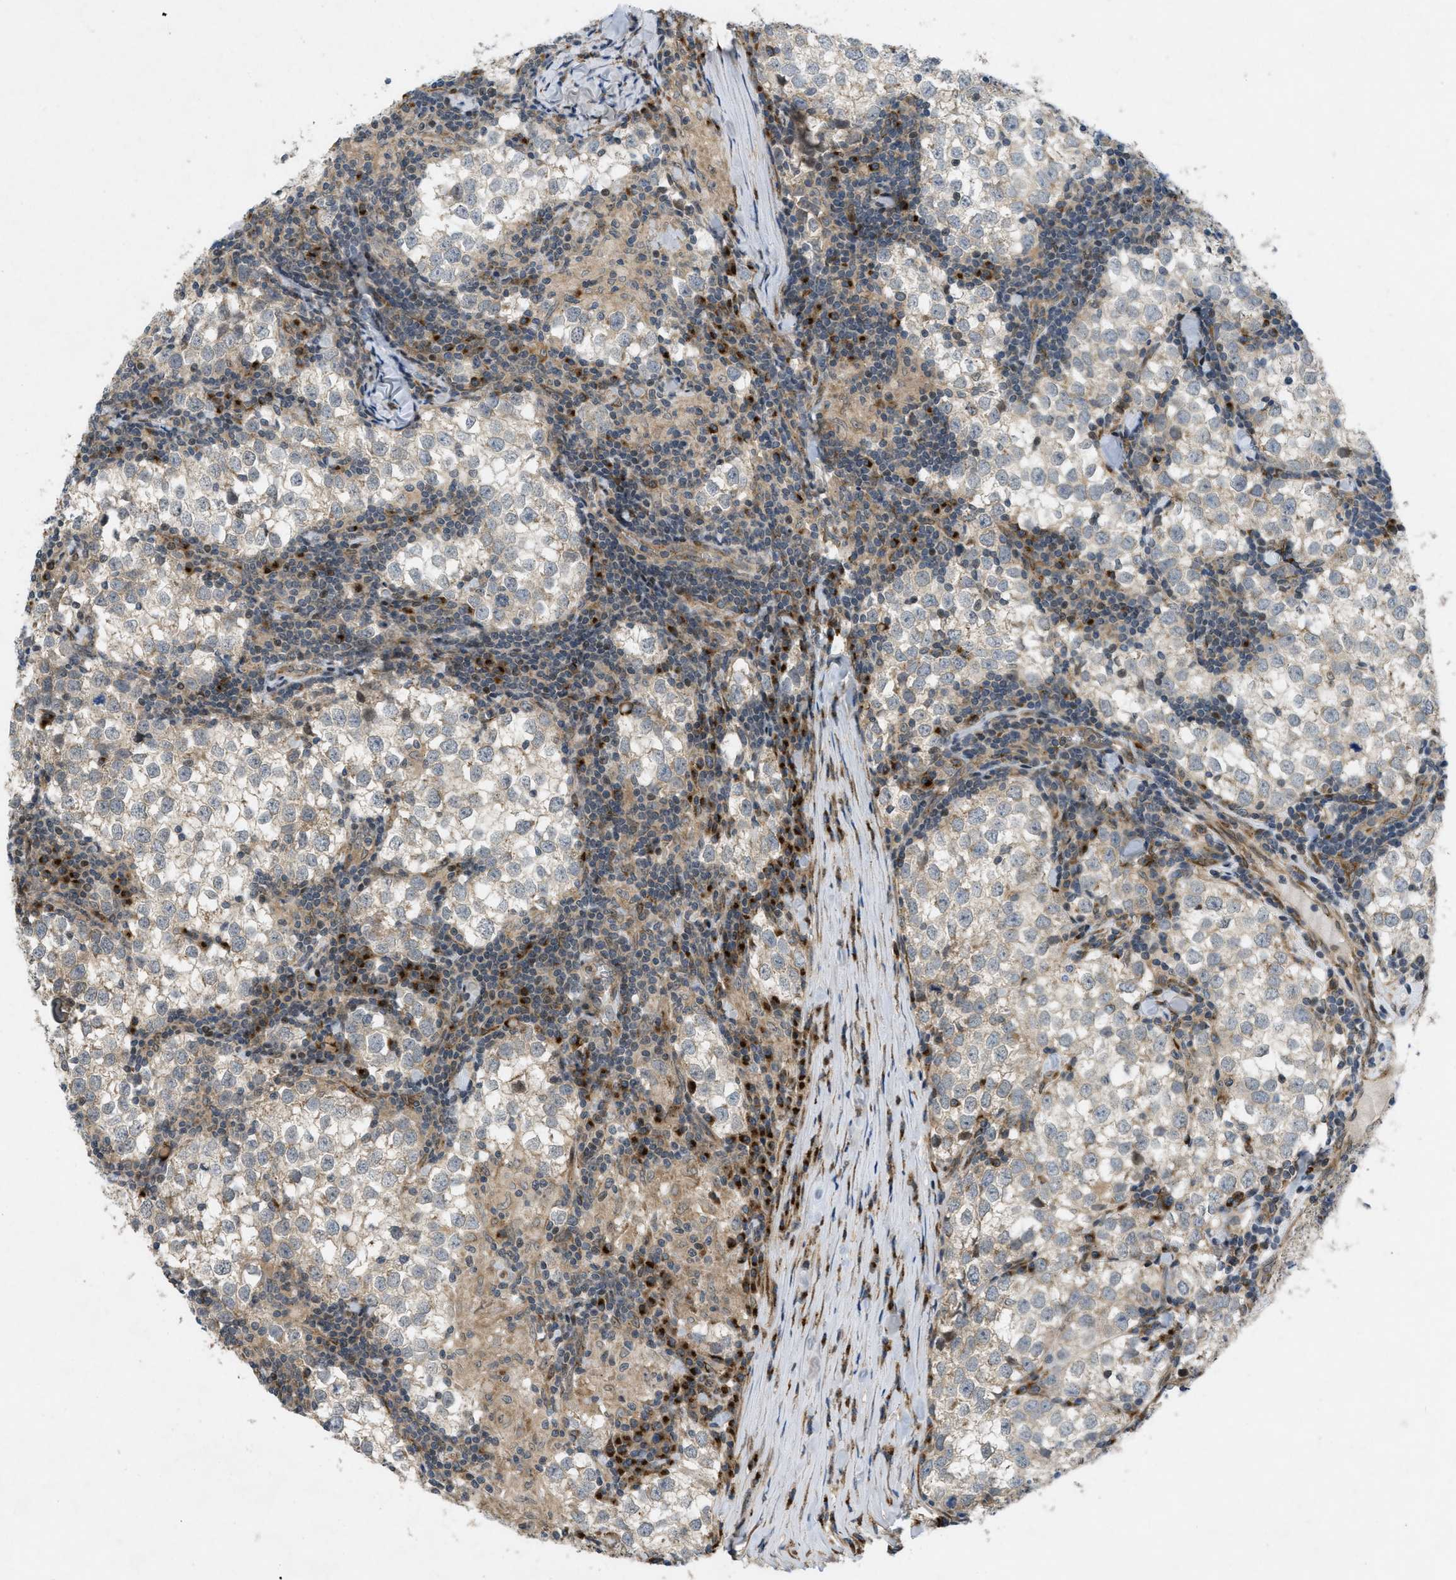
{"staining": {"intensity": "weak", "quantity": "<25%", "location": "cytoplasmic/membranous"}, "tissue": "testis cancer", "cell_type": "Tumor cells", "image_type": "cancer", "snomed": [{"axis": "morphology", "description": "Seminoma, NOS"}, {"axis": "morphology", "description": "Carcinoma, Embryonal, NOS"}, {"axis": "topography", "description": "Testis"}], "caption": "Protein analysis of testis cancer (seminoma) displays no significant expression in tumor cells.", "gene": "IFNLR1", "patient": {"sex": "male", "age": 36}}